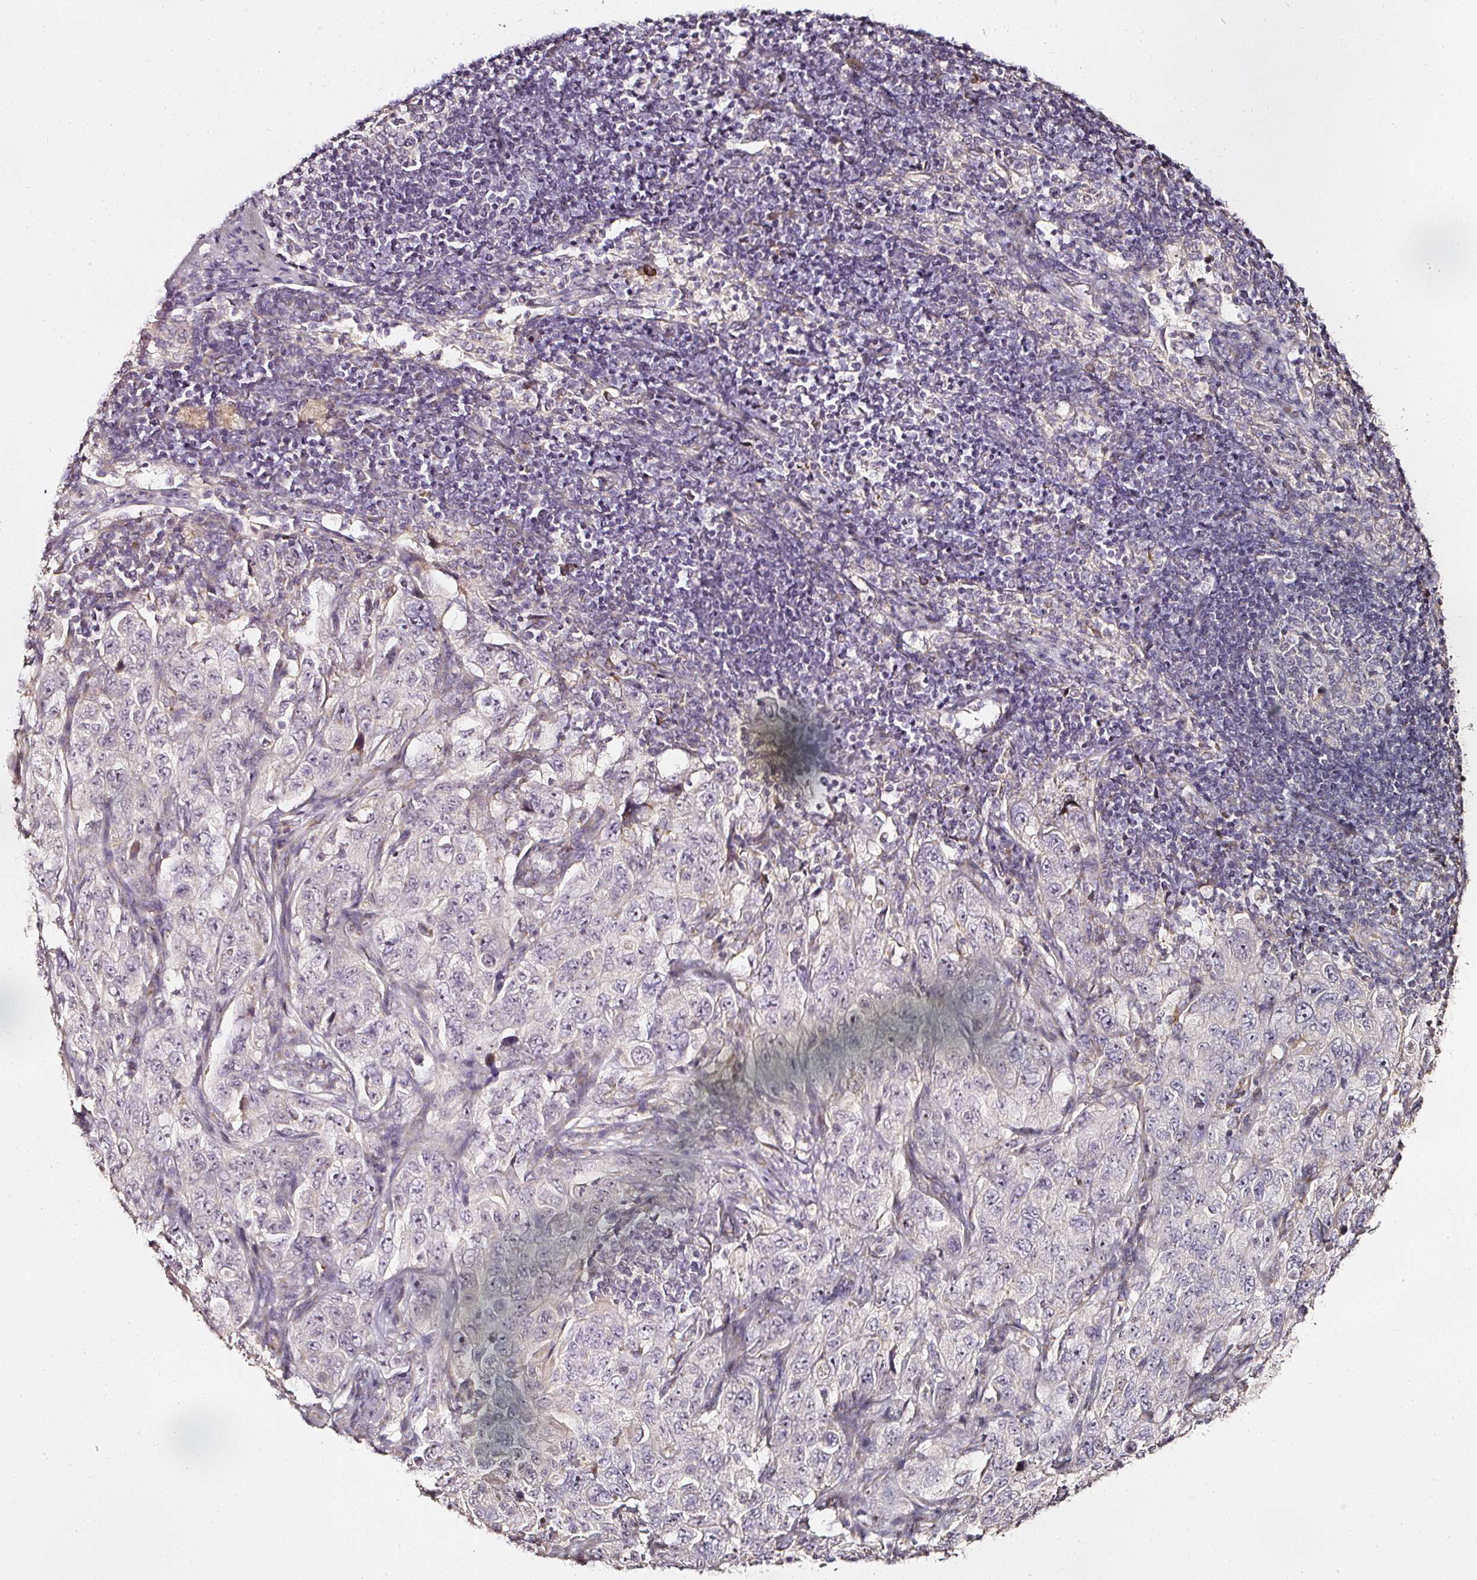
{"staining": {"intensity": "negative", "quantity": "none", "location": "none"}, "tissue": "pancreatic cancer", "cell_type": "Tumor cells", "image_type": "cancer", "snomed": [{"axis": "morphology", "description": "Adenocarcinoma, NOS"}, {"axis": "topography", "description": "Pancreas"}], "caption": "There is no significant staining in tumor cells of pancreatic cancer. Brightfield microscopy of immunohistochemistry stained with DAB (3,3'-diaminobenzidine) (brown) and hematoxylin (blue), captured at high magnification.", "gene": "NTRK1", "patient": {"sex": "male", "age": 68}}